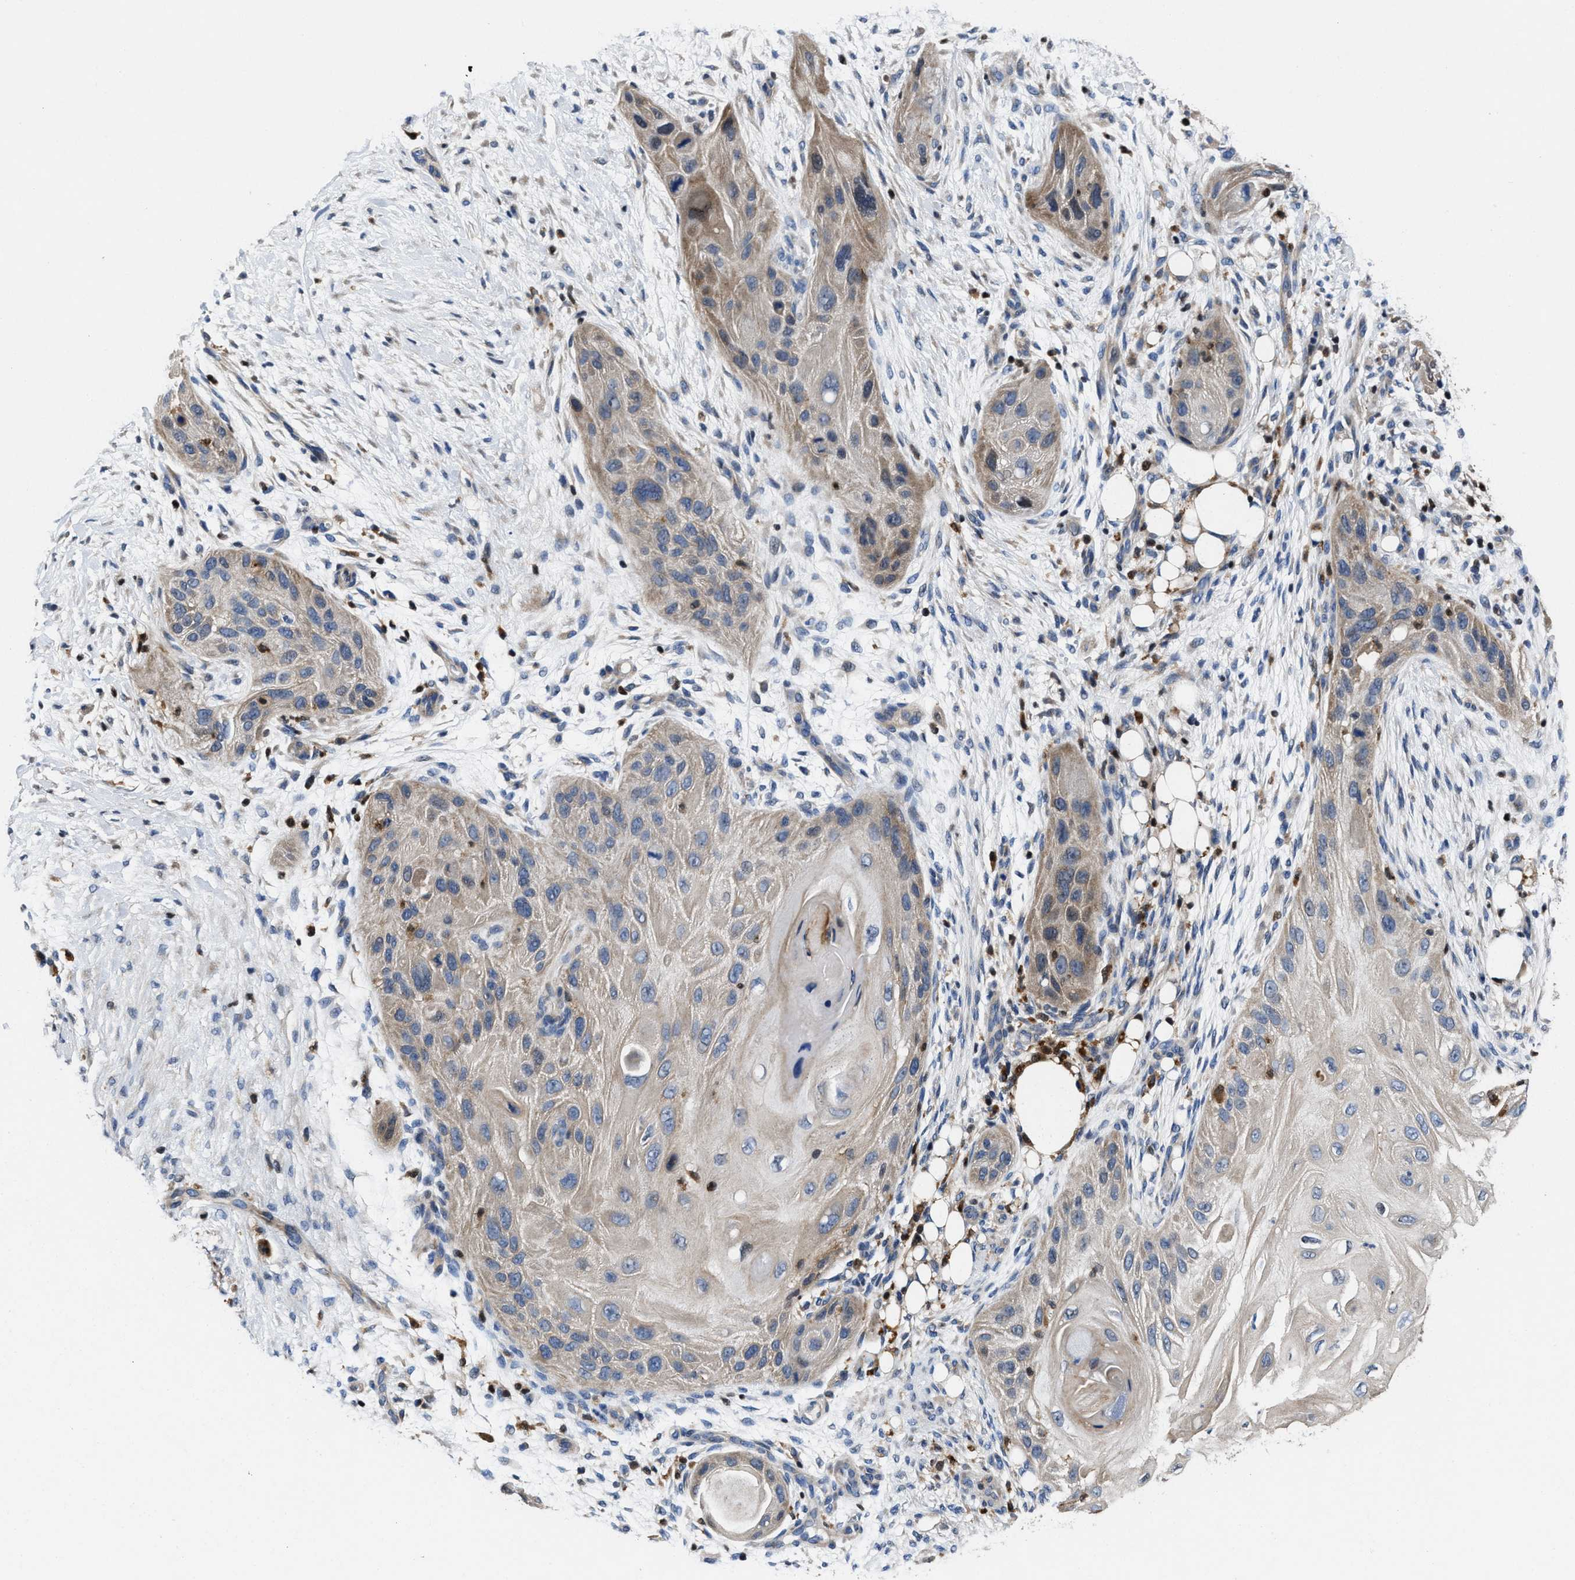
{"staining": {"intensity": "weak", "quantity": "25%-75%", "location": "cytoplasmic/membranous"}, "tissue": "skin cancer", "cell_type": "Tumor cells", "image_type": "cancer", "snomed": [{"axis": "morphology", "description": "Squamous cell carcinoma, NOS"}, {"axis": "topography", "description": "Skin"}], "caption": "A brown stain labels weak cytoplasmic/membranous expression of a protein in human skin cancer tumor cells.", "gene": "RGS10", "patient": {"sex": "female", "age": 77}}